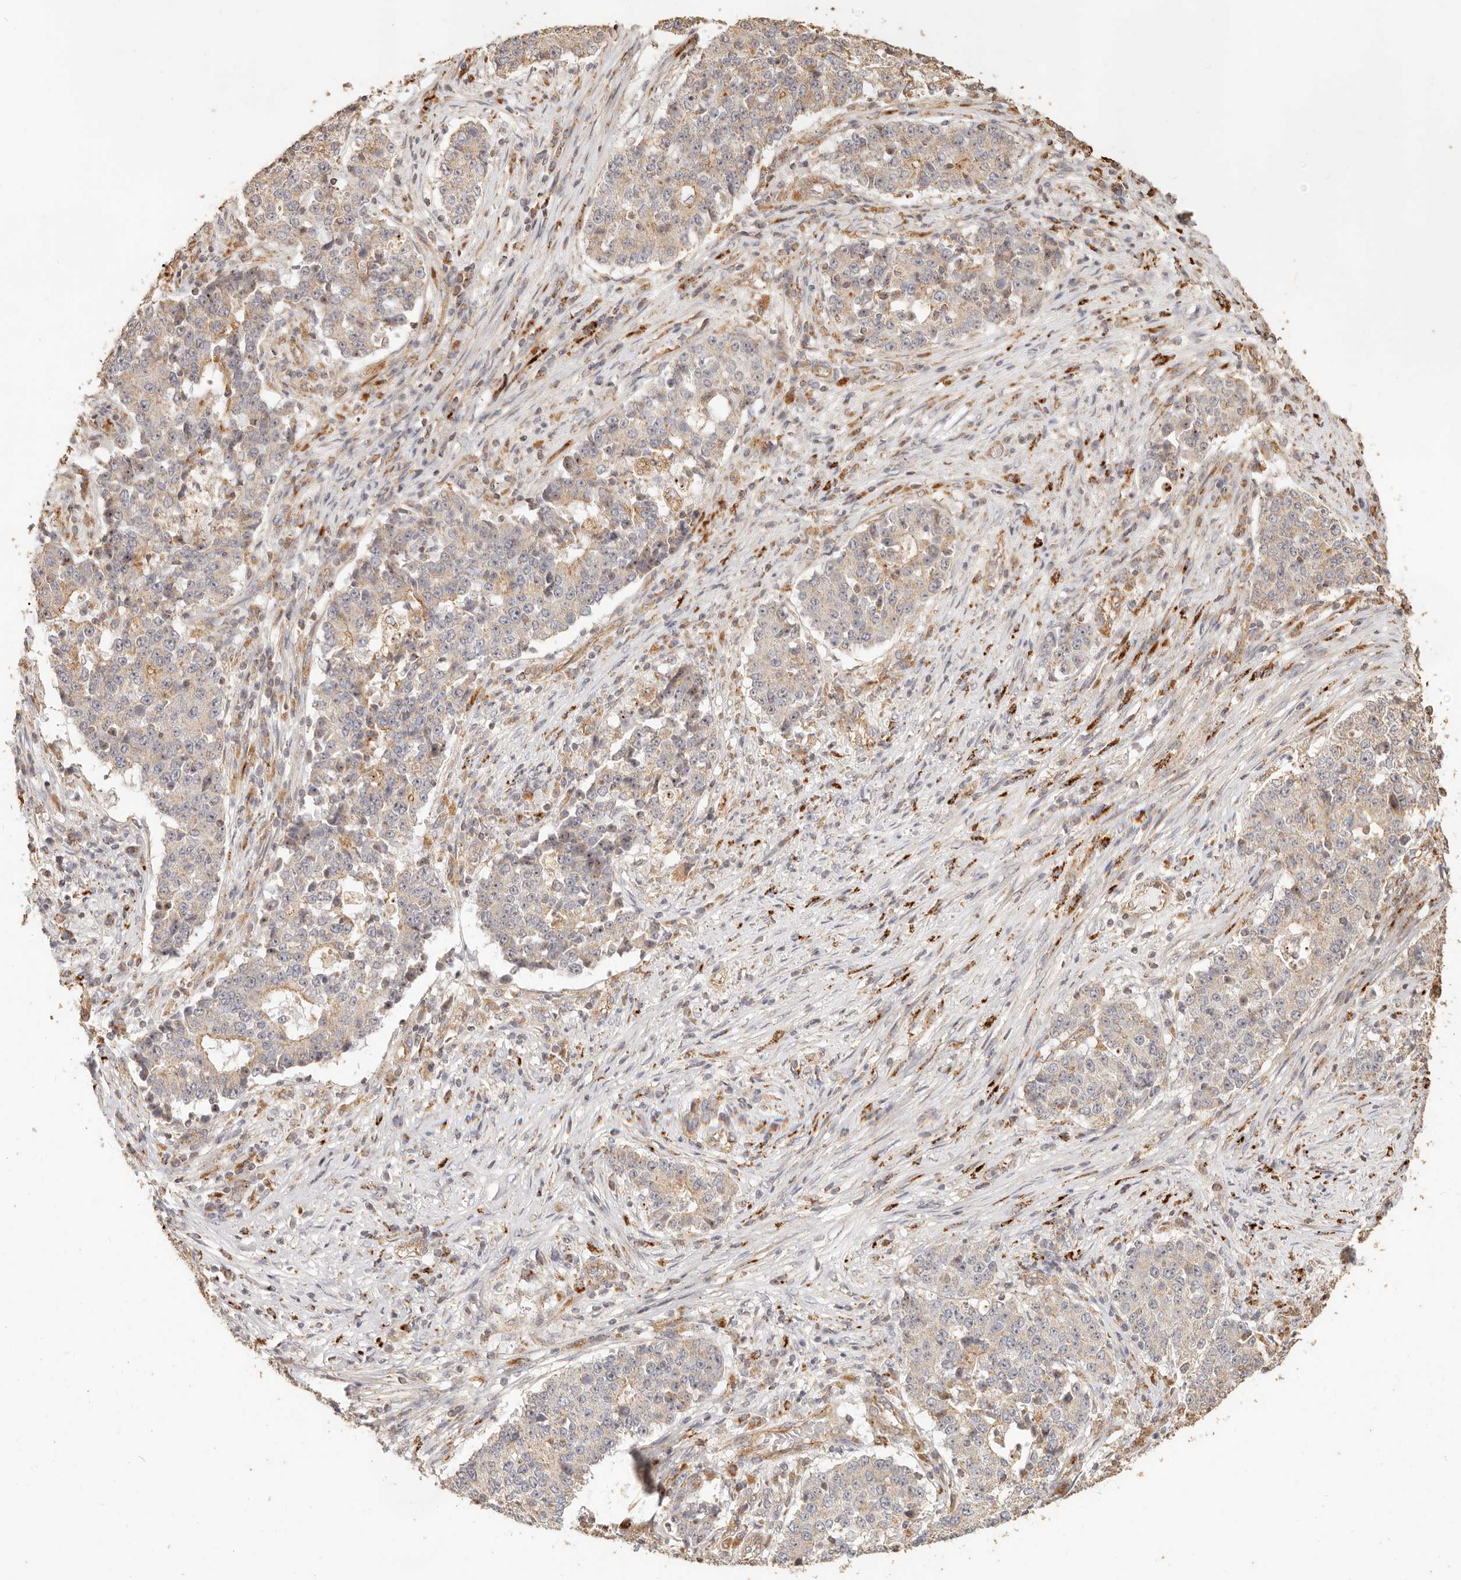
{"staining": {"intensity": "weak", "quantity": "<25%", "location": "cytoplasmic/membranous"}, "tissue": "stomach cancer", "cell_type": "Tumor cells", "image_type": "cancer", "snomed": [{"axis": "morphology", "description": "Adenocarcinoma, NOS"}, {"axis": "topography", "description": "Stomach"}], "caption": "Tumor cells show no significant staining in stomach cancer (adenocarcinoma). (DAB IHC with hematoxylin counter stain).", "gene": "PTPN22", "patient": {"sex": "male", "age": 59}}